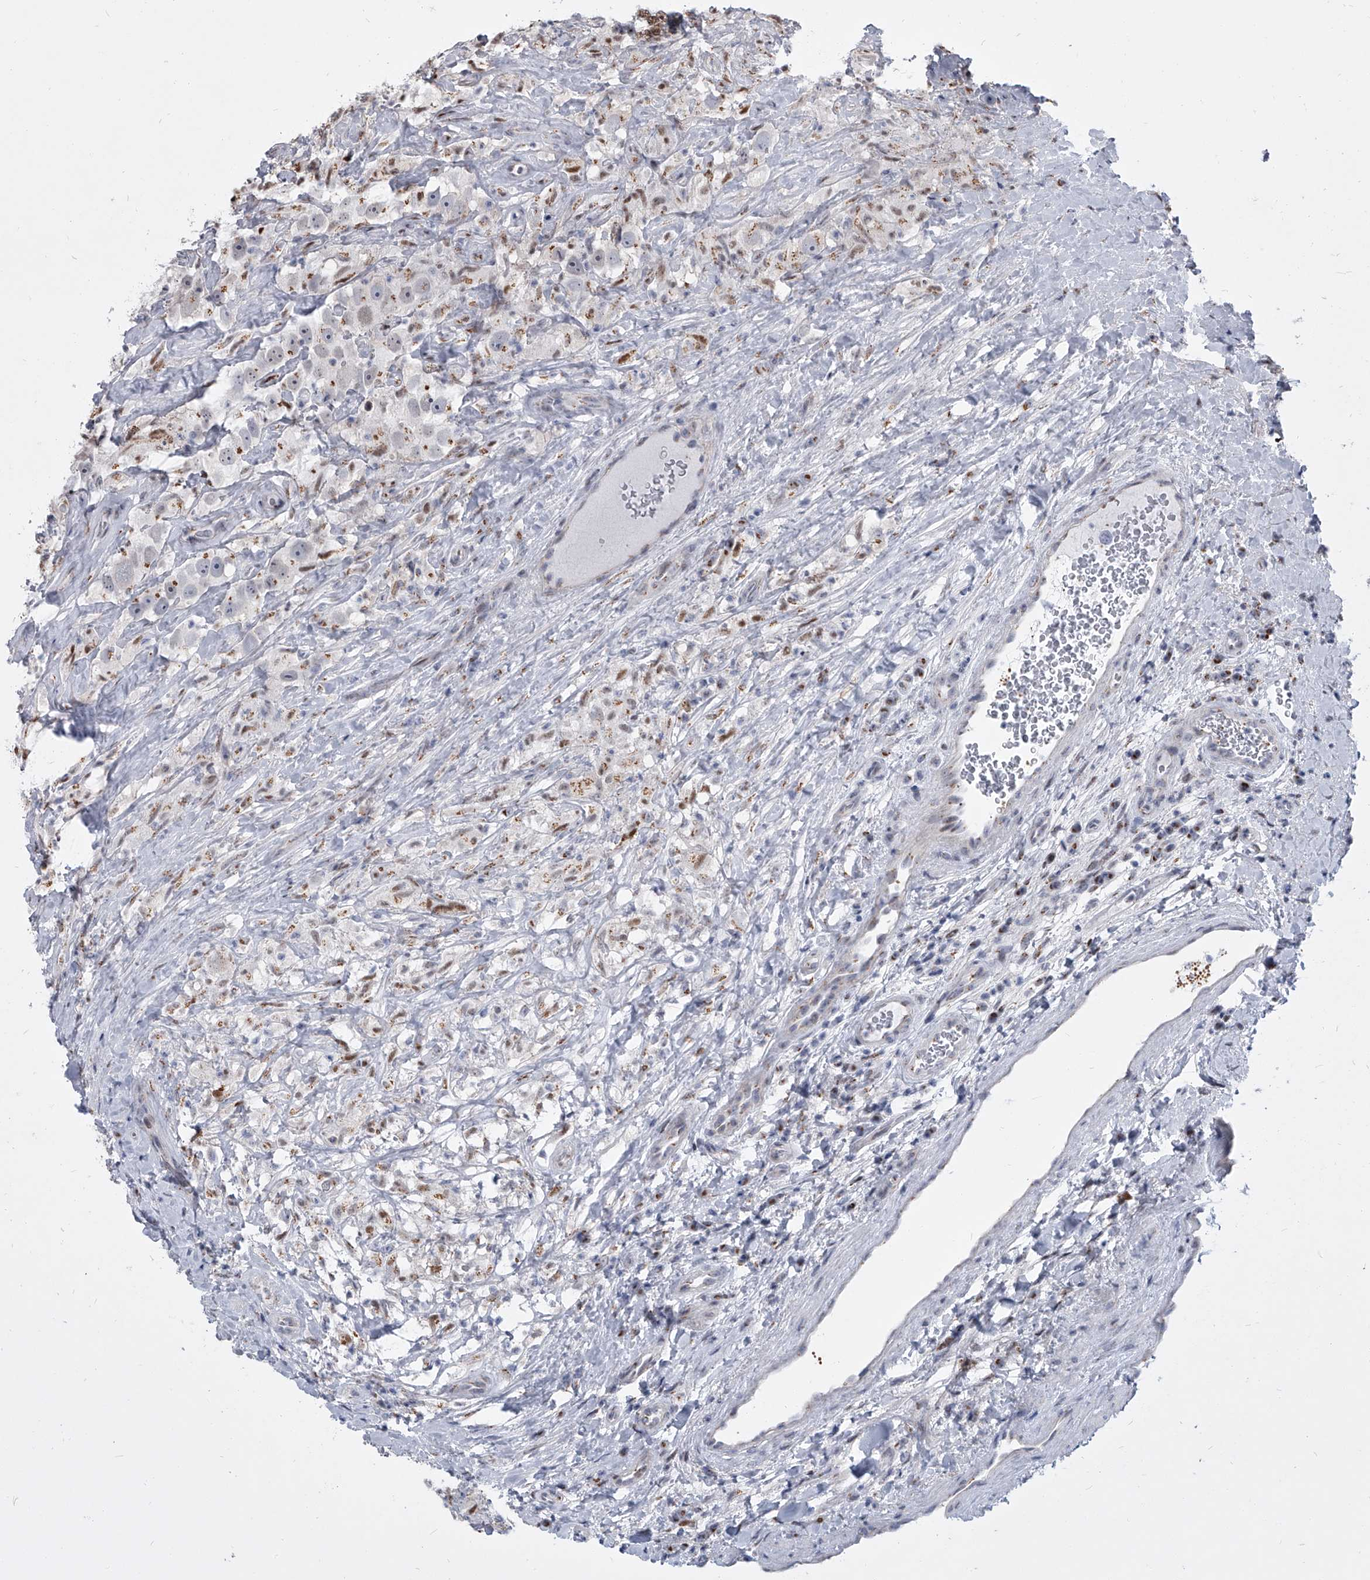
{"staining": {"intensity": "weak", "quantity": "<25%", "location": "cytoplasmic/membranous,nuclear"}, "tissue": "testis cancer", "cell_type": "Tumor cells", "image_type": "cancer", "snomed": [{"axis": "morphology", "description": "Seminoma, NOS"}, {"axis": "topography", "description": "Testis"}], "caption": "Tumor cells are negative for brown protein staining in testis cancer (seminoma). (DAB immunohistochemistry (IHC) visualized using brightfield microscopy, high magnification).", "gene": "EVA1C", "patient": {"sex": "male", "age": 49}}